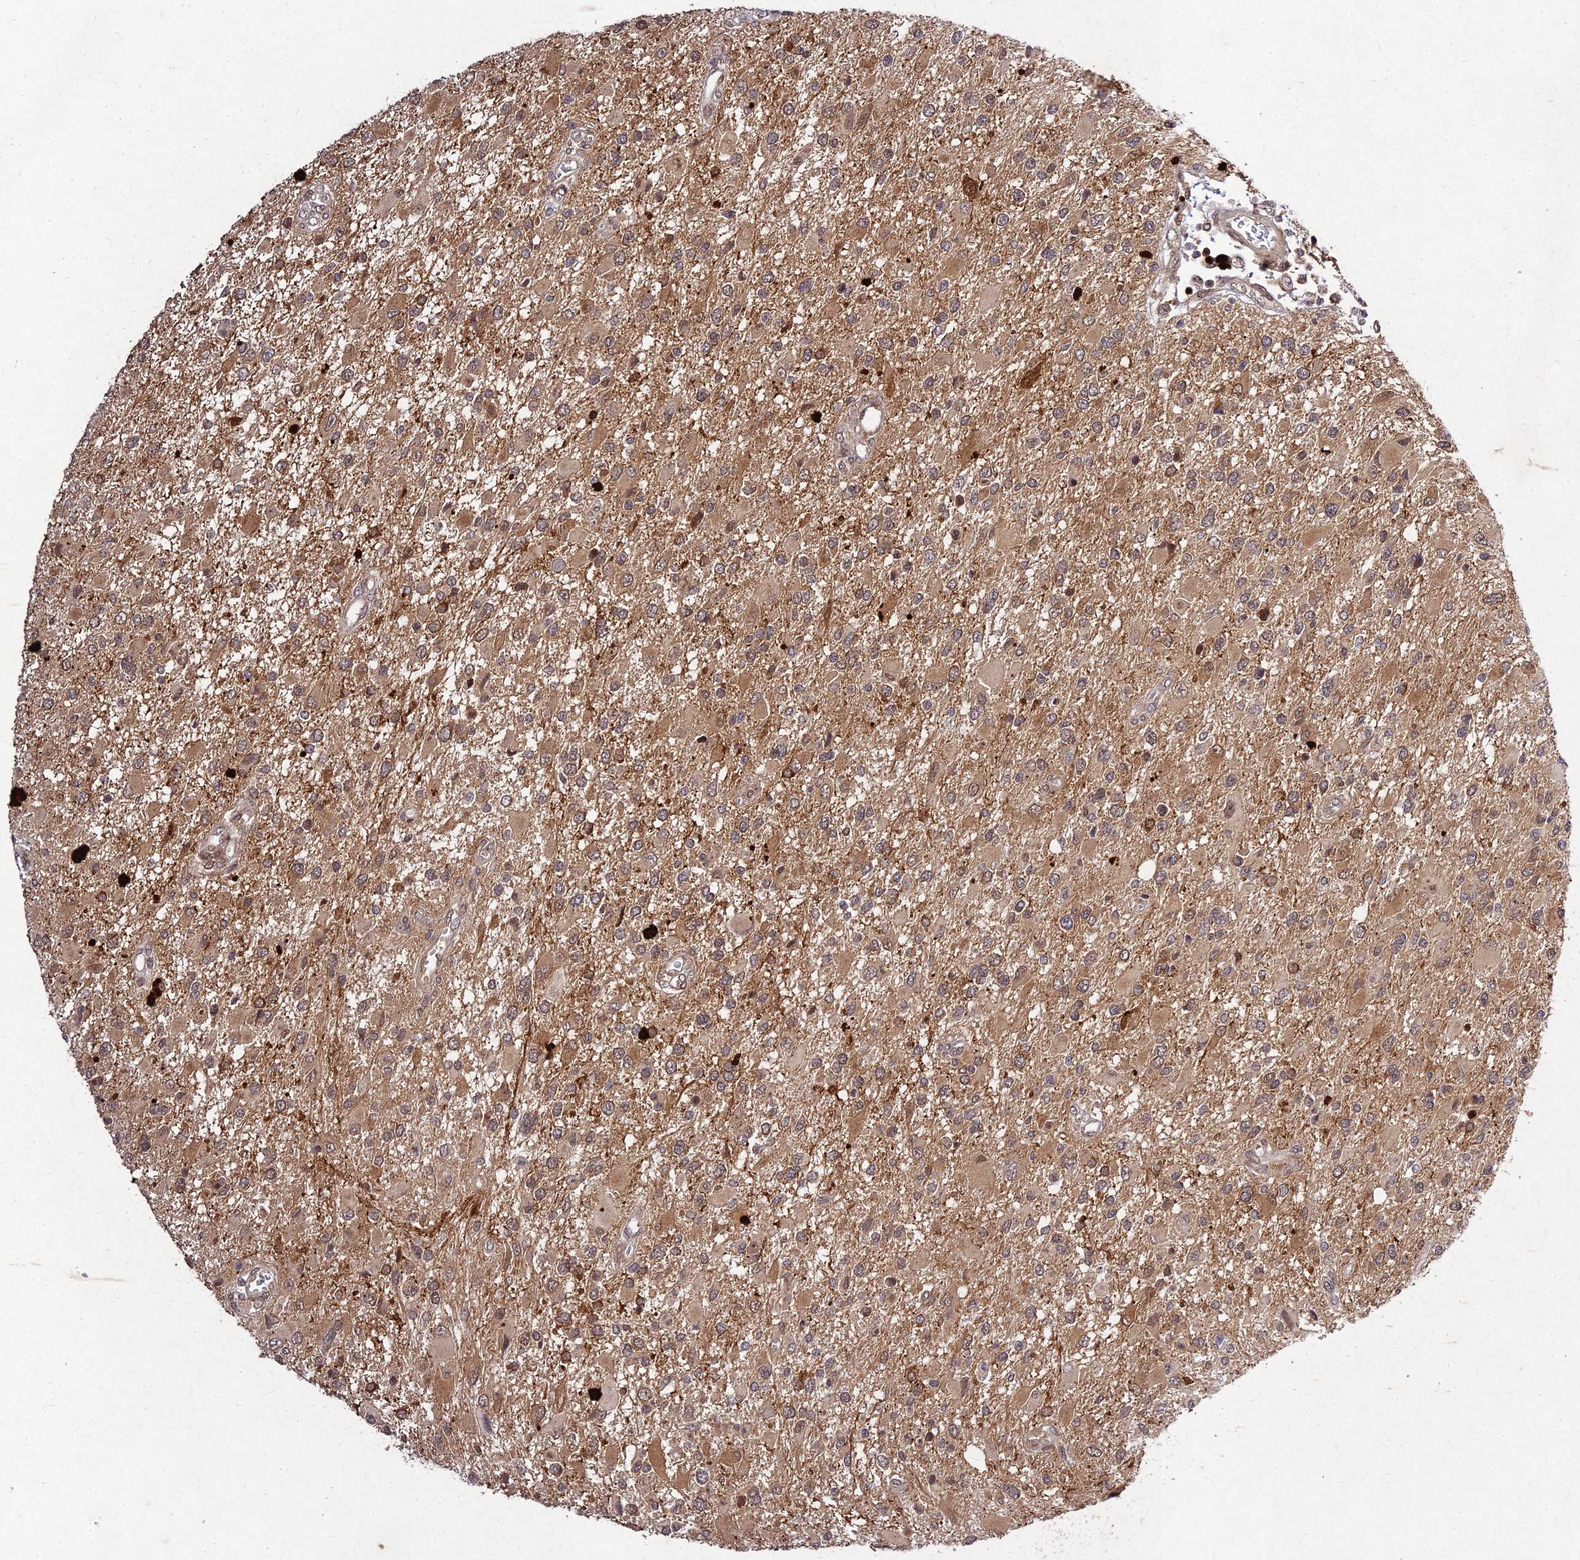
{"staining": {"intensity": "moderate", "quantity": ">75%", "location": "cytoplasmic/membranous"}, "tissue": "glioma", "cell_type": "Tumor cells", "image_type": "cancer", "snomed": [{"axis": "morphology", "description": "Glioma, malignant, High grade"}, {"axis": "topography", "description": "Brain"}], "caption": "Human glioma stained with a protein marker shows moderate staining in tumor cells.", "gene": "MKKS", "patient": {"sex": "male", "age": 53}}